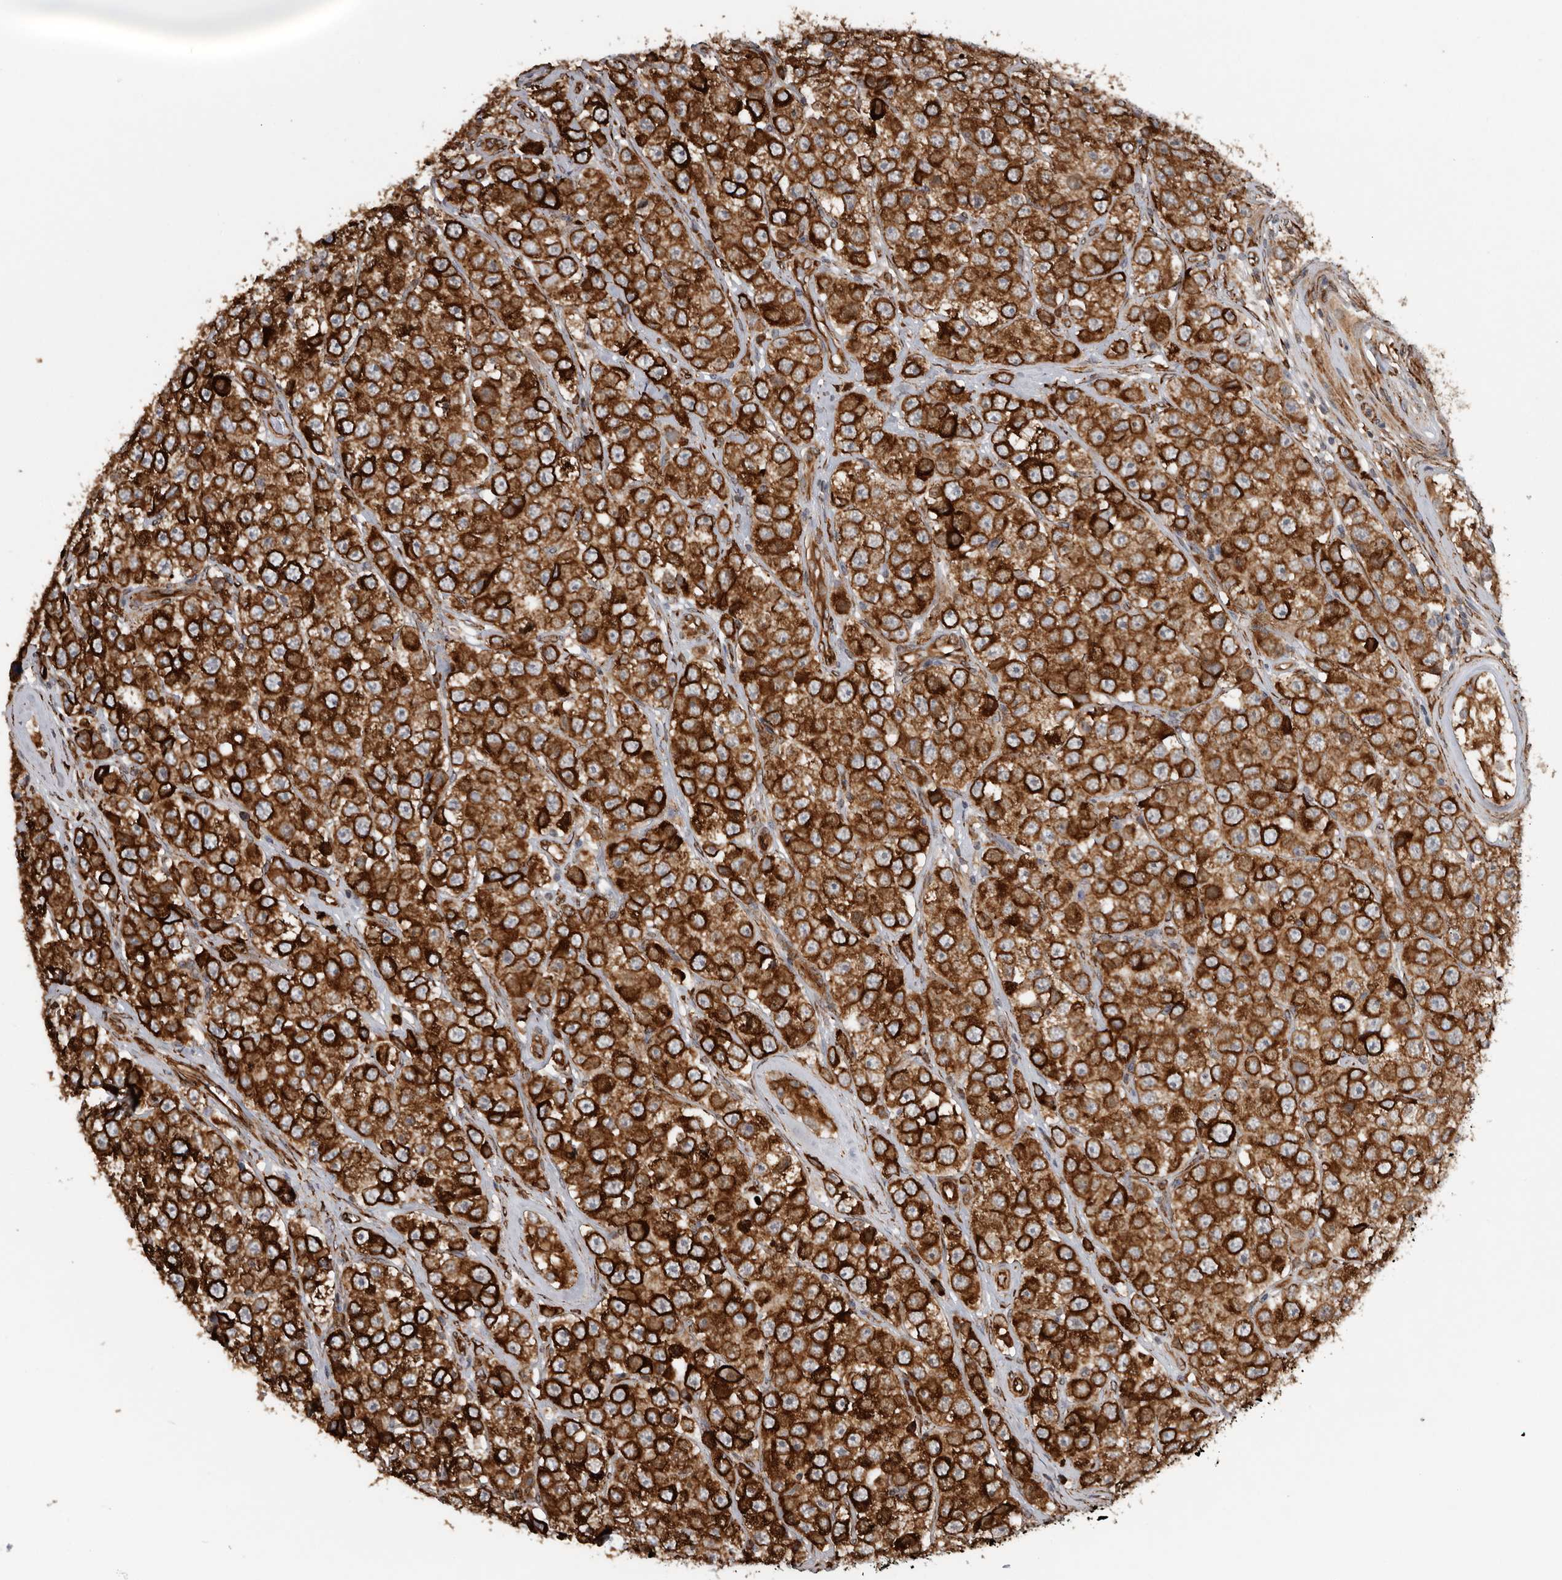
{"staining": {"intensity": "strong", "quantity": ">75%", "location": "cytoplasmic/membranous"}, "tissue": "testis cancer", "cell_type": "Tumor cells", "image_type": "cancer", "snomed": [{"axis": "morphology", "description": "Seminoma, NOS"}, {"axis": "topography", "description": "Testis"}], "caption": "Brown immunohistochemical staining in human testis cancer (seminoma) reveals strong cytoplasmic/membranous positivity in about >75% of tumor cells.", "gene": "CEP350", "patient": {"sex": "male", "age": 28}}